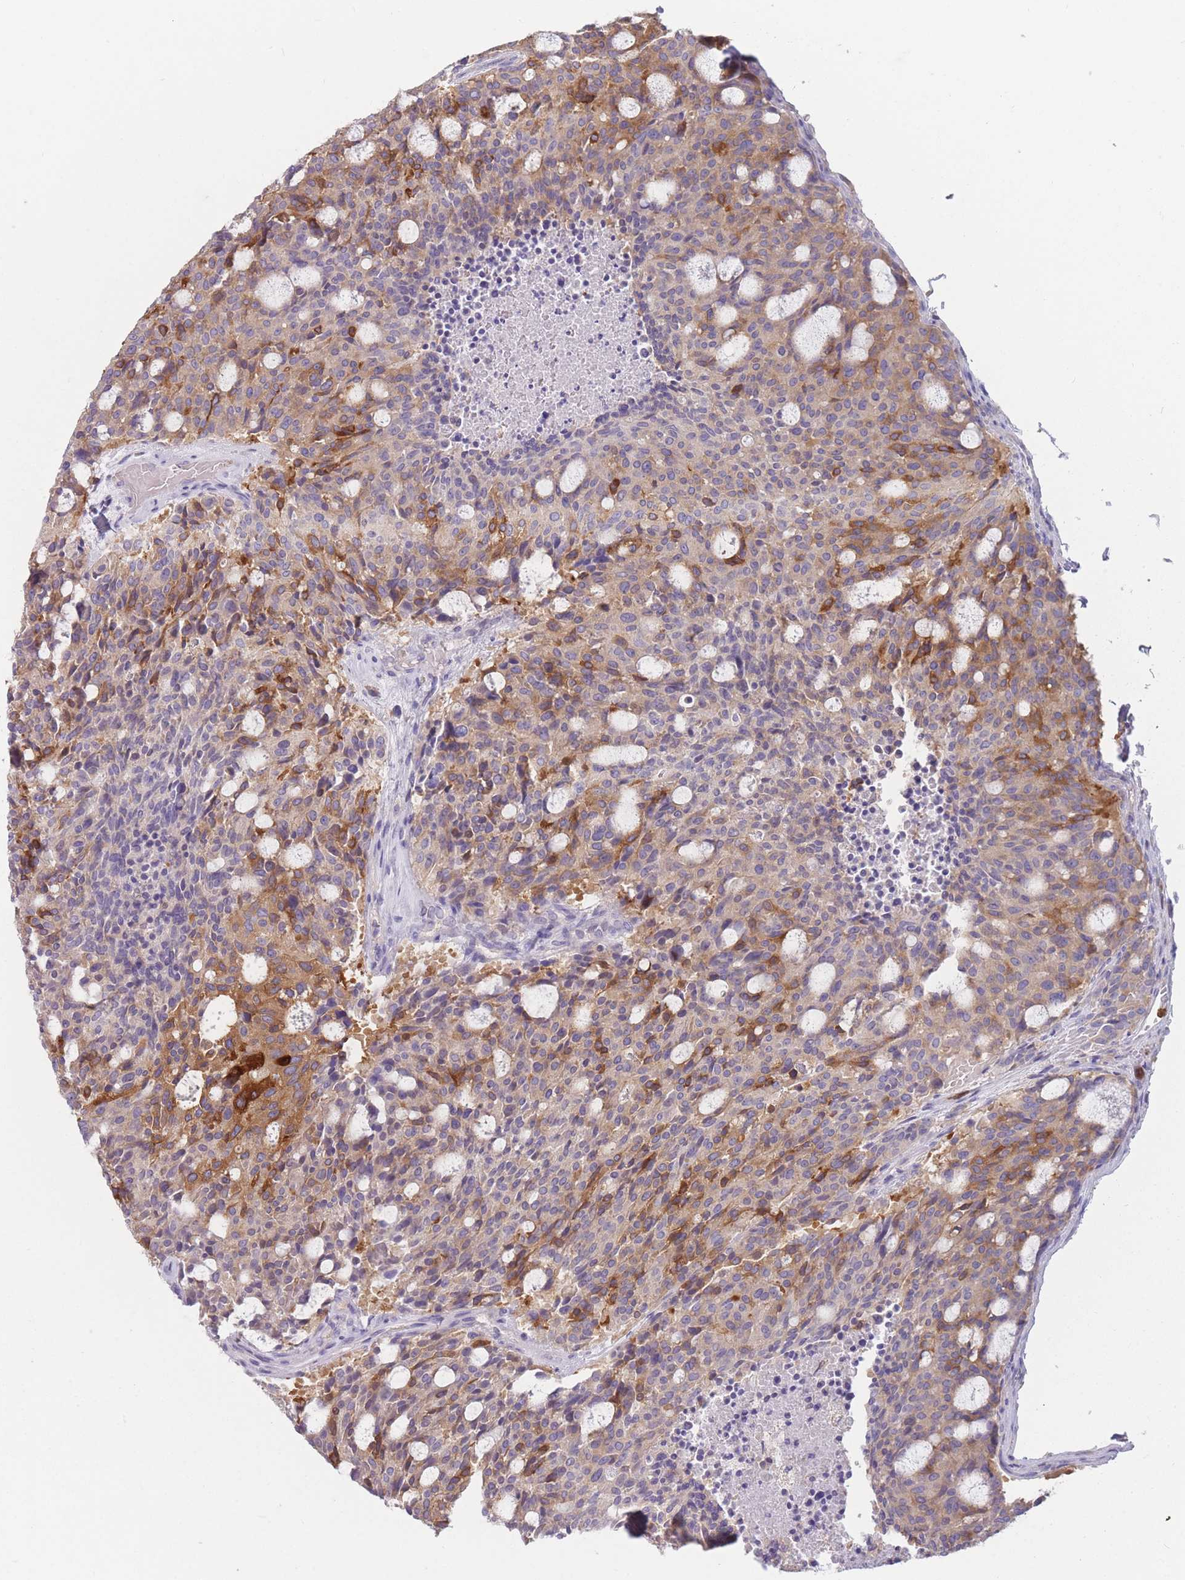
{"staining": {"intensity": "moderate", "quantity": "25%-75%", "location": "cytoplasmic/membranous"}, "tissue": "carcinoid", "cell_type": "Tumor cells", "image_type": "cancer", "snomed": [{"axis": "morphology", "description": "Carcinoid, malignant, NOS"}, {"axis": "topography", "description": "Pancreas"}], "caption": "Malignant carcinoid was stained to show a protein in brown. There is medium levels of moderate cytoplasmic/membranous expression in approximately 25%-75% of tumor cells. Using DAB (brown) and hematoxylin (blue) stains, captured at high magnification using brightfield microscopy.", "gene": "ST3GAL4", "patient": {"sex": "female", "age": 54}}